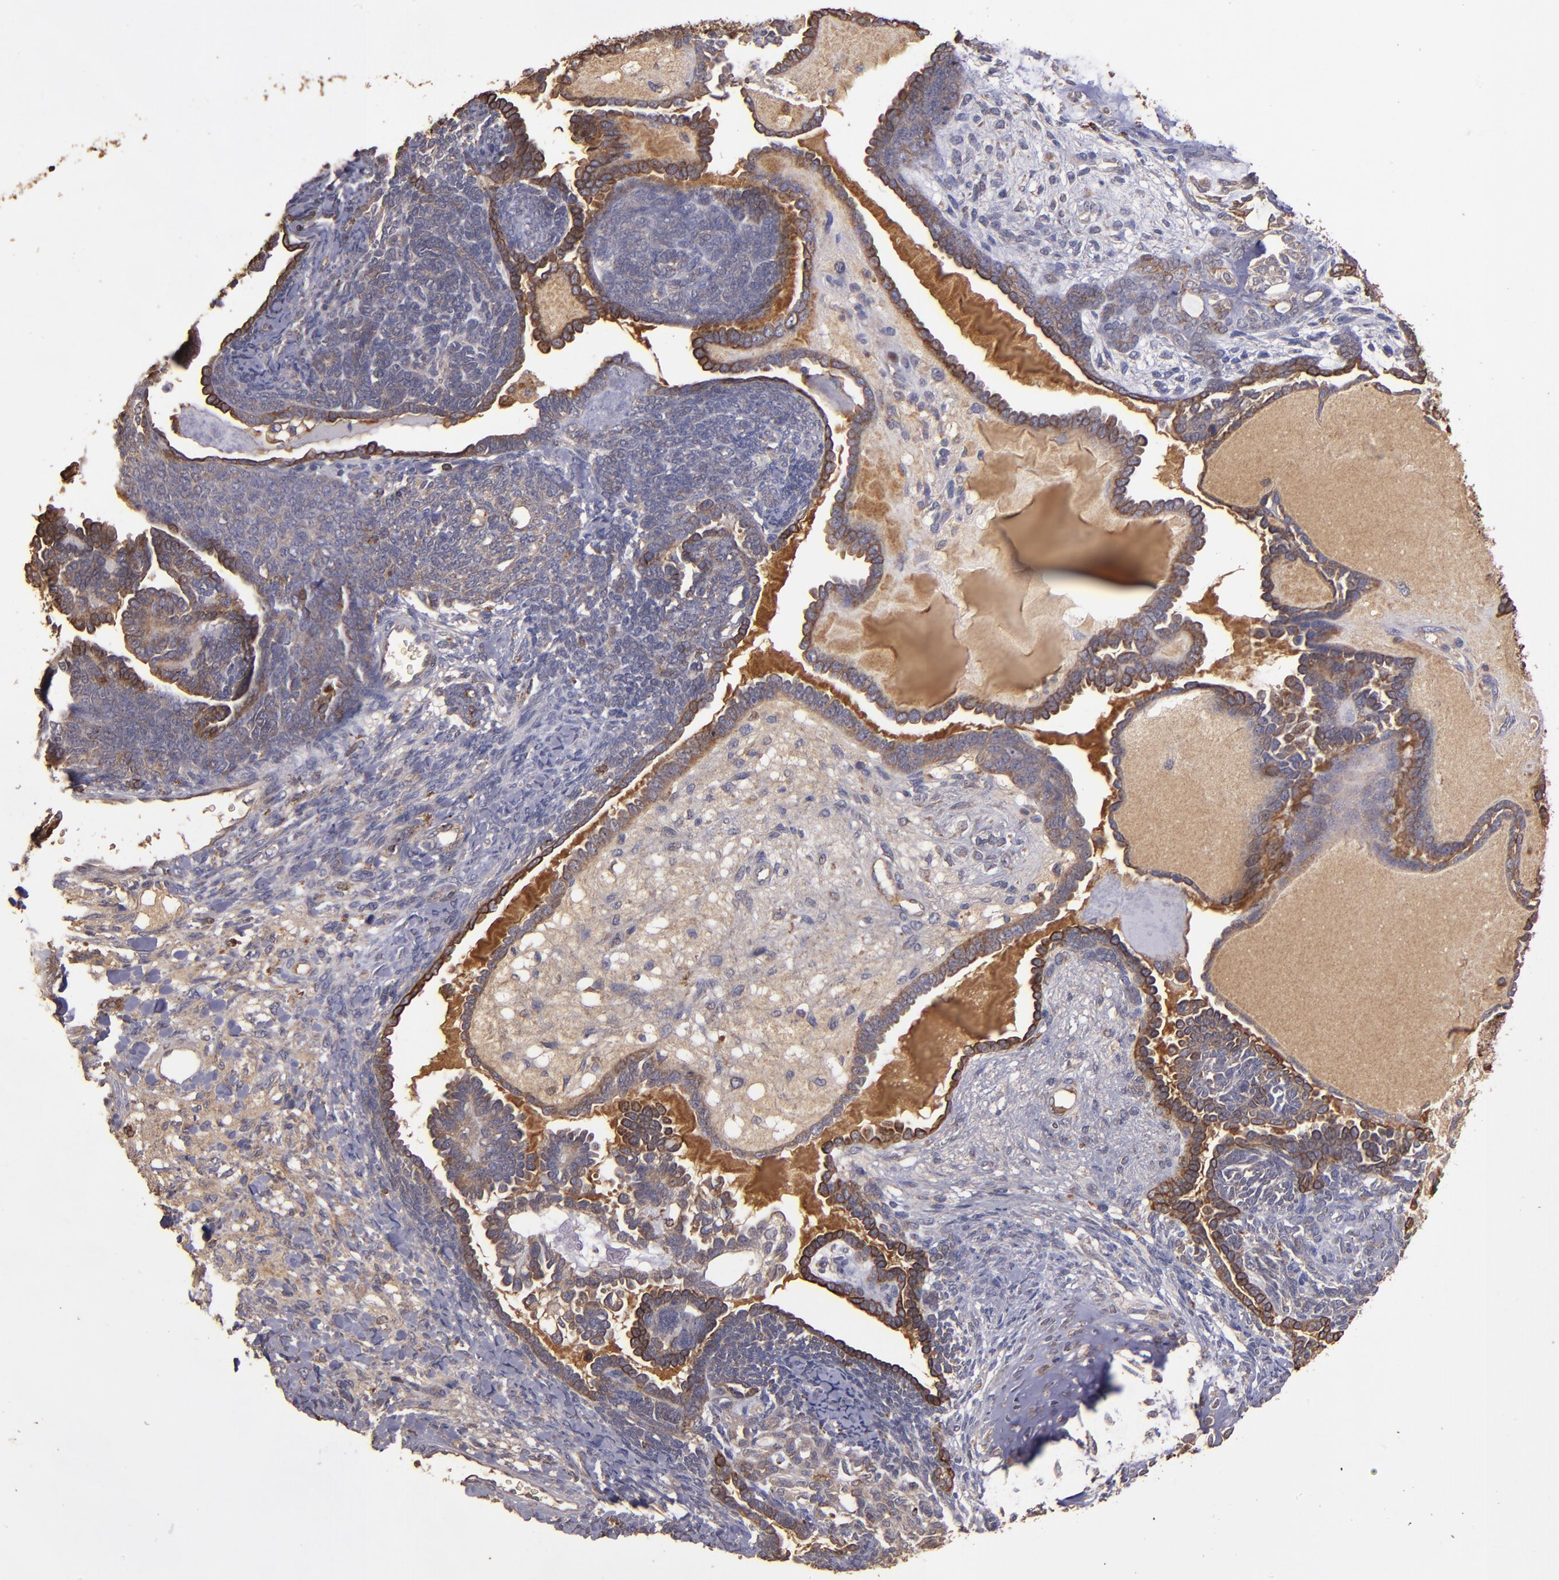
{"staining": {"intensity": "moderate", "quantity": ">75%", "location": "cytoplasmic/membranous"}, "tissue": "endometrial cancer", "cell_type": "Tumor cells", "image_type": "cancer", "snomed": [{"axis": "morphology", "description": "Neoplasm, malignant, NOS"}, {"axis": "topography", "description": "Endometrium"}], "caption": "Immunohistochemistry (DAB) staining of human endometrial cancer (malignant neoplasm) exhibits moderate cytoplasmic/membranous protein expression in about >75% of tumor cells.", "gene": "SRRD", "patient": {"sex": "female", "age": 74}}